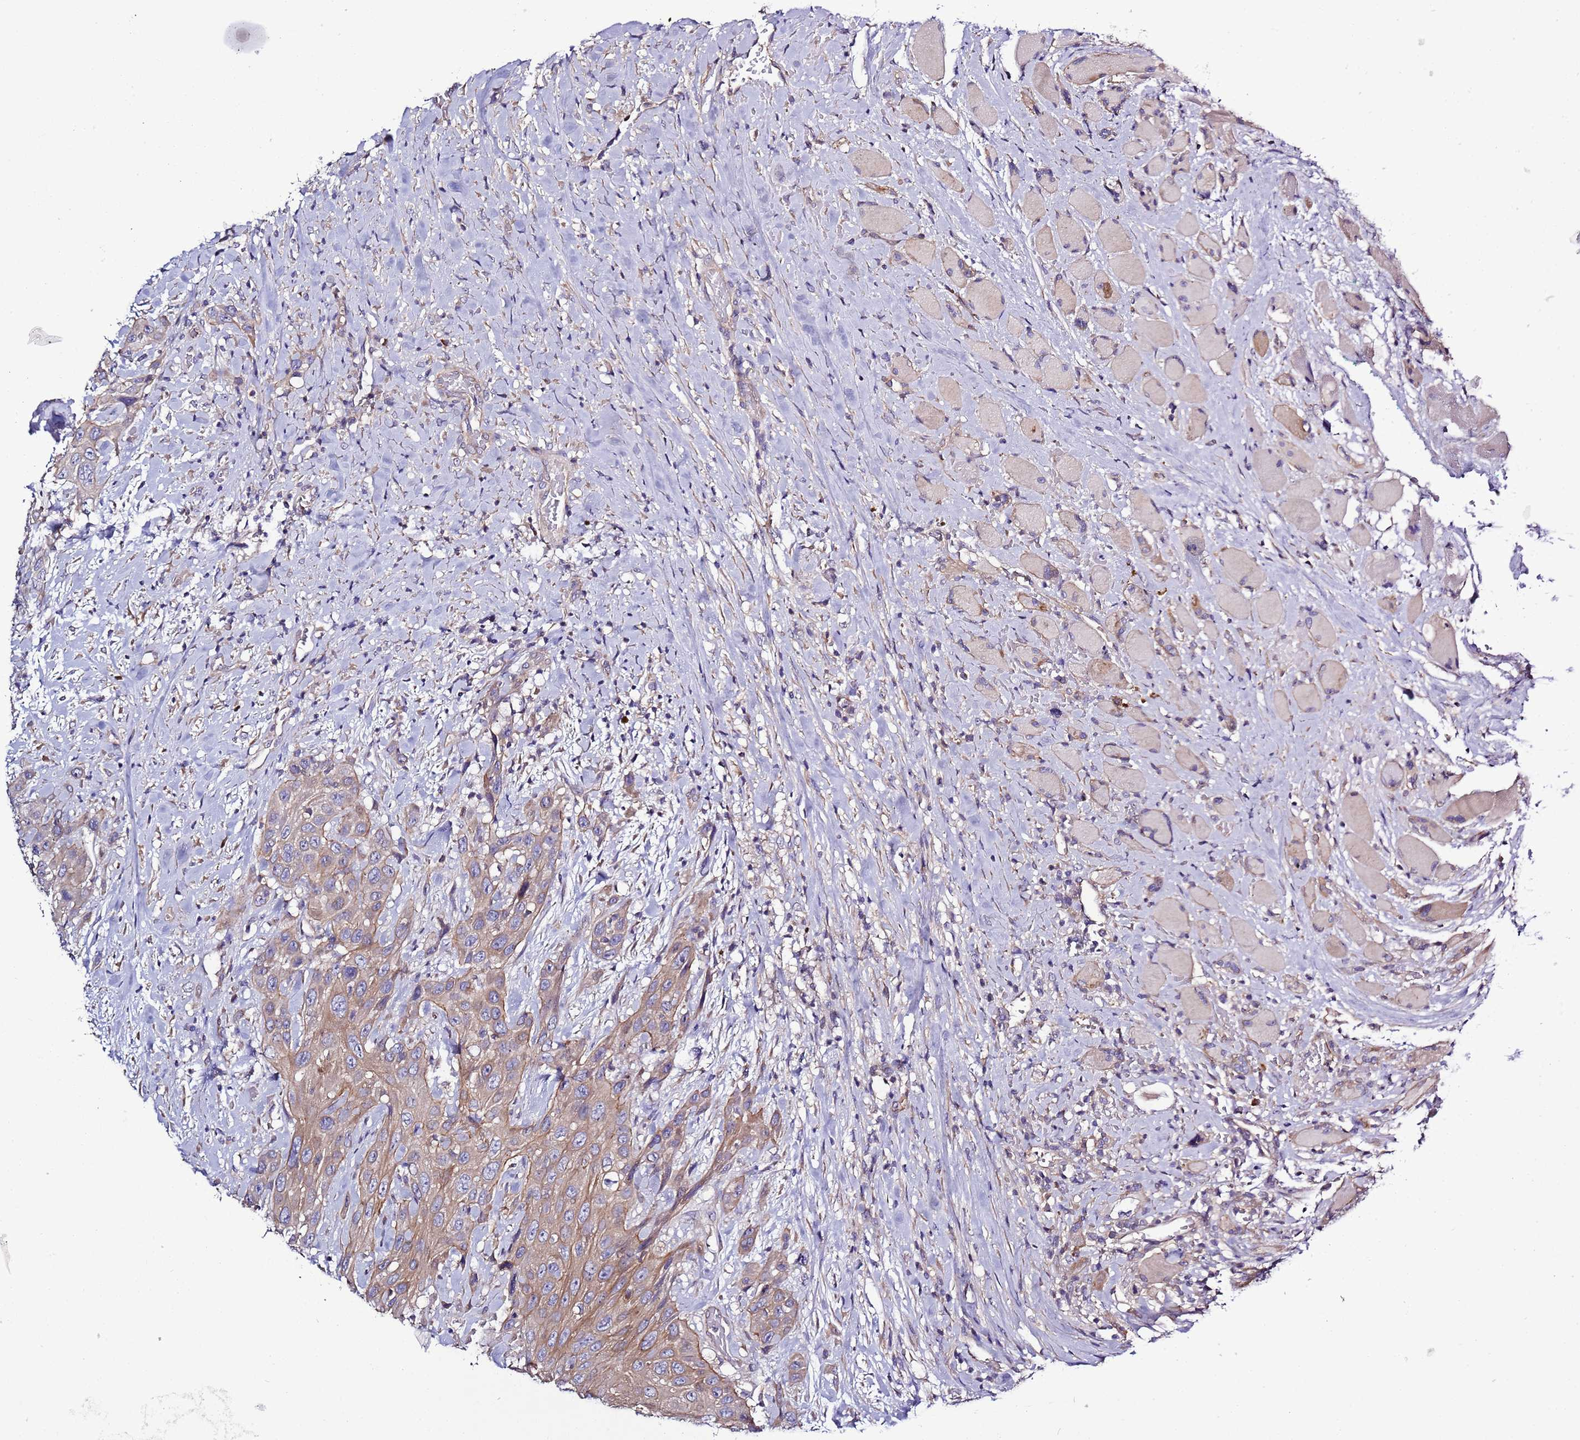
{"staining": {"intensity": "weak", "quantity": "25%-75%", "location": "cytoplasmic/membranous"}, "tissue": "head and neck cancer", "cell_type": "Tumor cells", "image_type": "cancer", "snomed": [{"axis": "morphology", "description": "Squamous cell carcinoma, NOS"}, {"axis": "topography", "description": "Head-Neck"}], "caption": "Squamous cell carcinoma (head and neck) stained for a protein (brown) demonstrates weak cytoplasmic/membranous positive staining in approximately 25%-75% of tumor cells.", "gene": "SPCS1", "patient": {"sex": "male", "age": 81}}